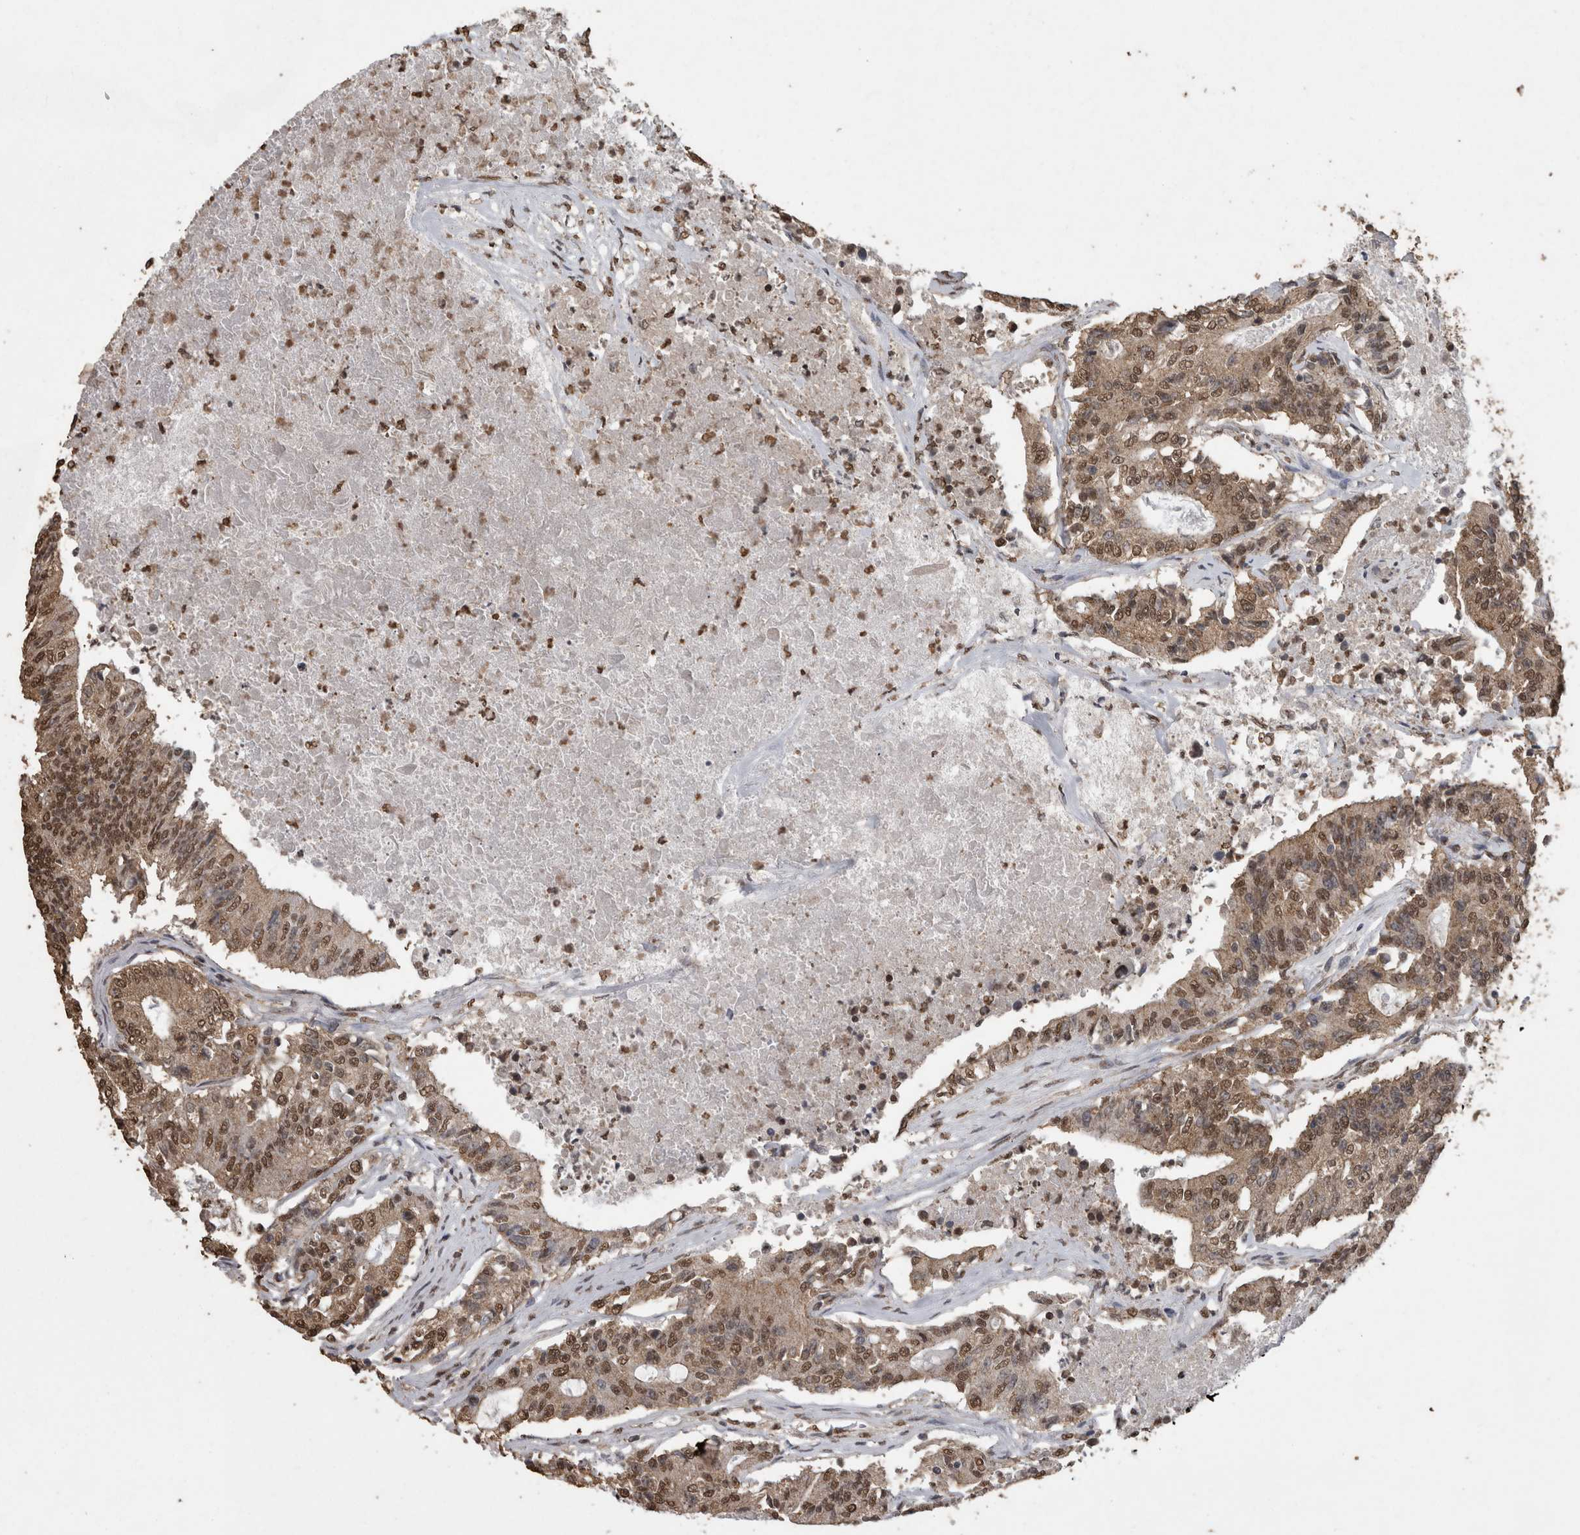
{"staining": {"intensity": "moderate", "quantity": ">75%", "location": "cytoplasmic/membranous,nuclear"}, "tissue": "colorectal cancer", "cell_type": "Tumor cells", "image_type": "cancer", "snomed": [{"axis": "morphology", "description": "Adenocarcinoma, NOS"}, {"axis": "topography", "description": "Colon"}], "caption": "Immunohistochemistry (DAB) staining of colorectal adenocarcinoma reveals moderate cytoplasmic/membranous and nuclear protein positivity in about >75% of tumor cells. Immunohistochemistry (ihc) stains the protein in brown and the nuclei are stained blue.", "gene": "SMAD7", "patient": {"sex": "female", "age": 77}}